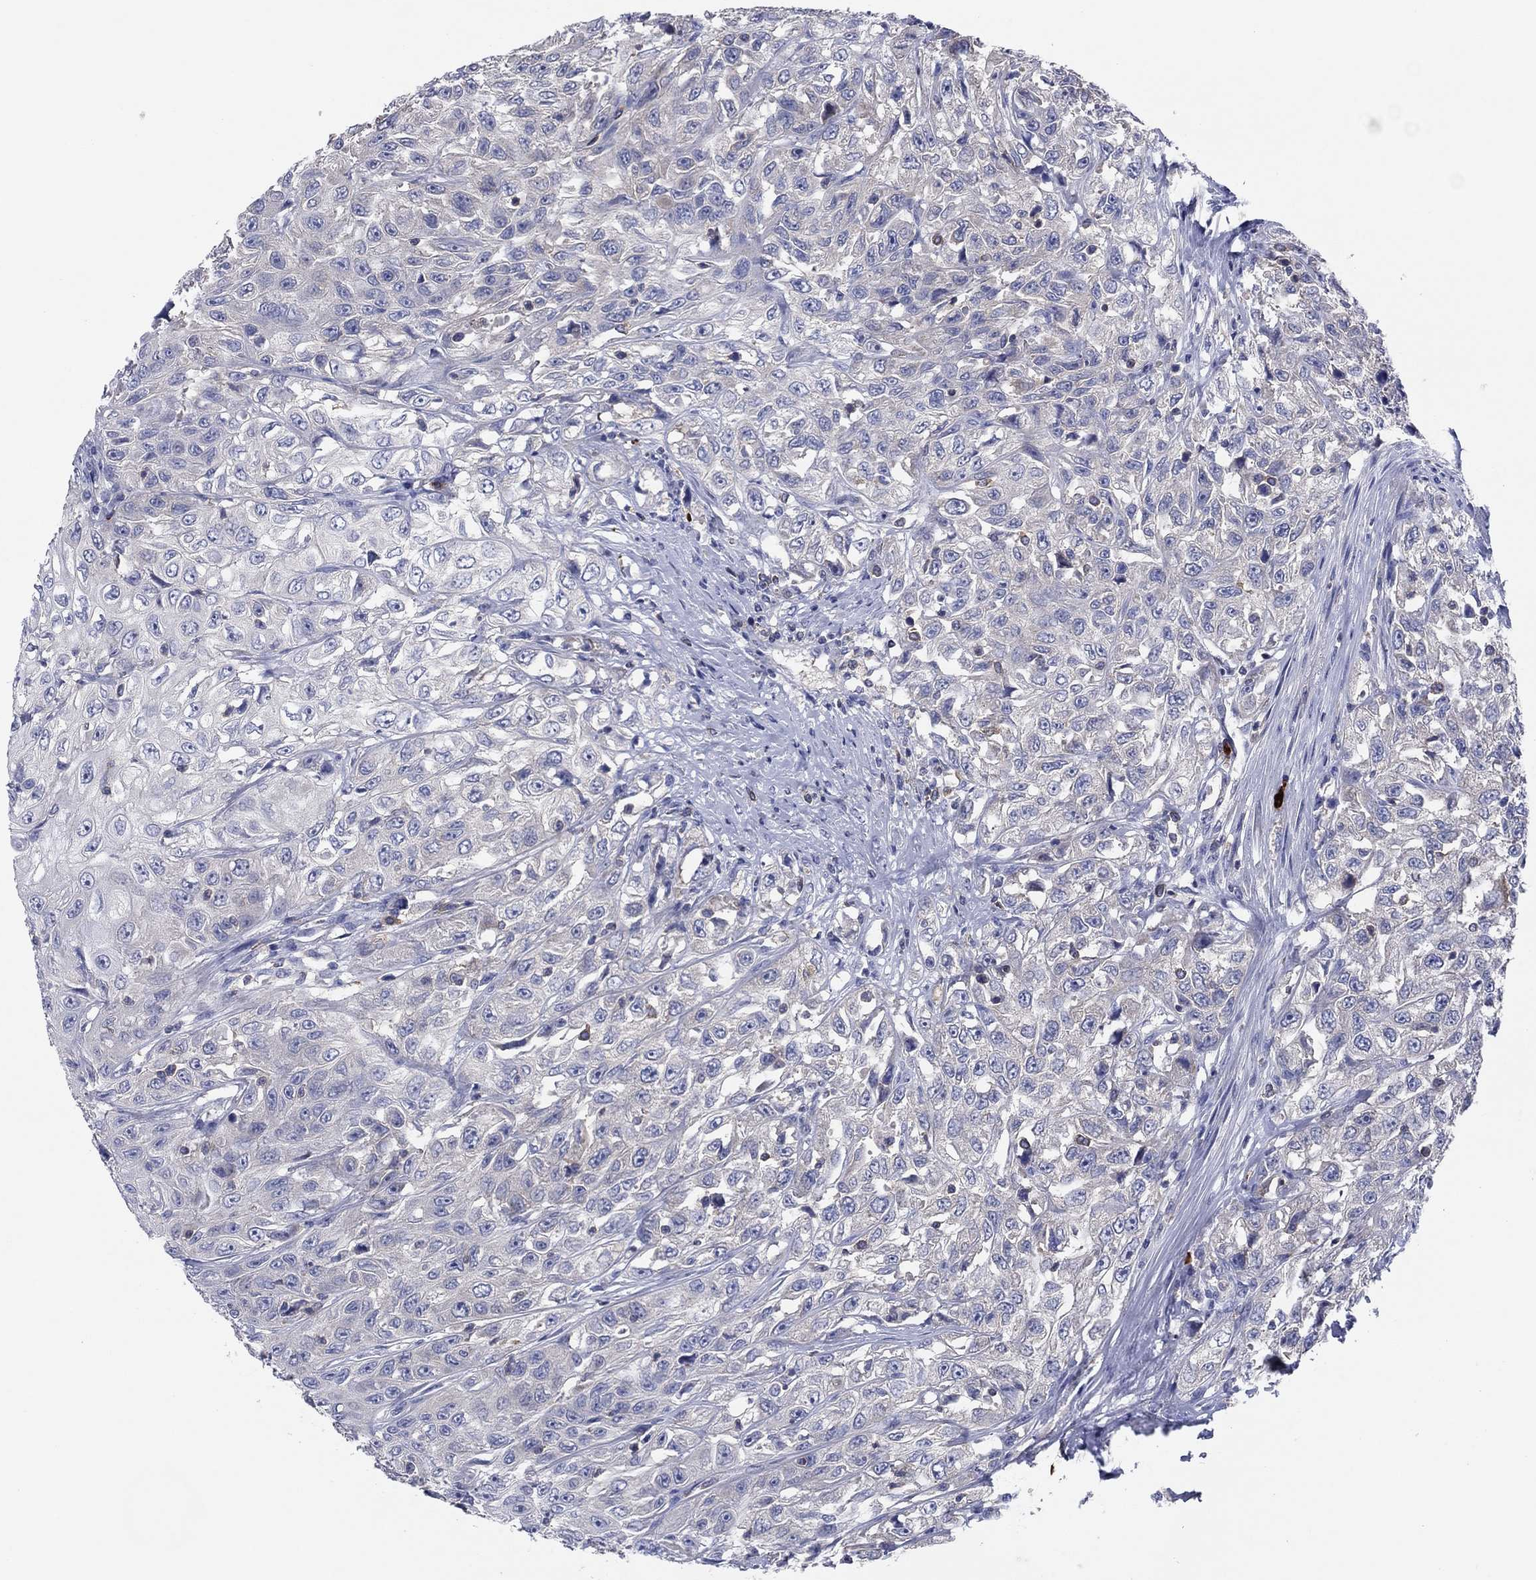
{"staining": {"intensity": "negative", "quantity": "none", "location": "none"}, "tissue": "urothelial cancer", "cell_type": "Tumor cells", "image_type": "cancer", "snomed": [{"axis": "morphology", "description": "Urothelial carcinoma, High grade"}, {"axis": "topography", "description": "Urinary bladder"}], "caption": "The image shows no staining of tumor cells in urothelial cancer. Brightfield microscopy of immunohistochemistry stained with DAB (3,3'-diaminobenzidine) (brown) and hematoxylin (blue), captured at high magnification.", "gene": "PVR", "patient": {"sex": "female", "age": 56}}